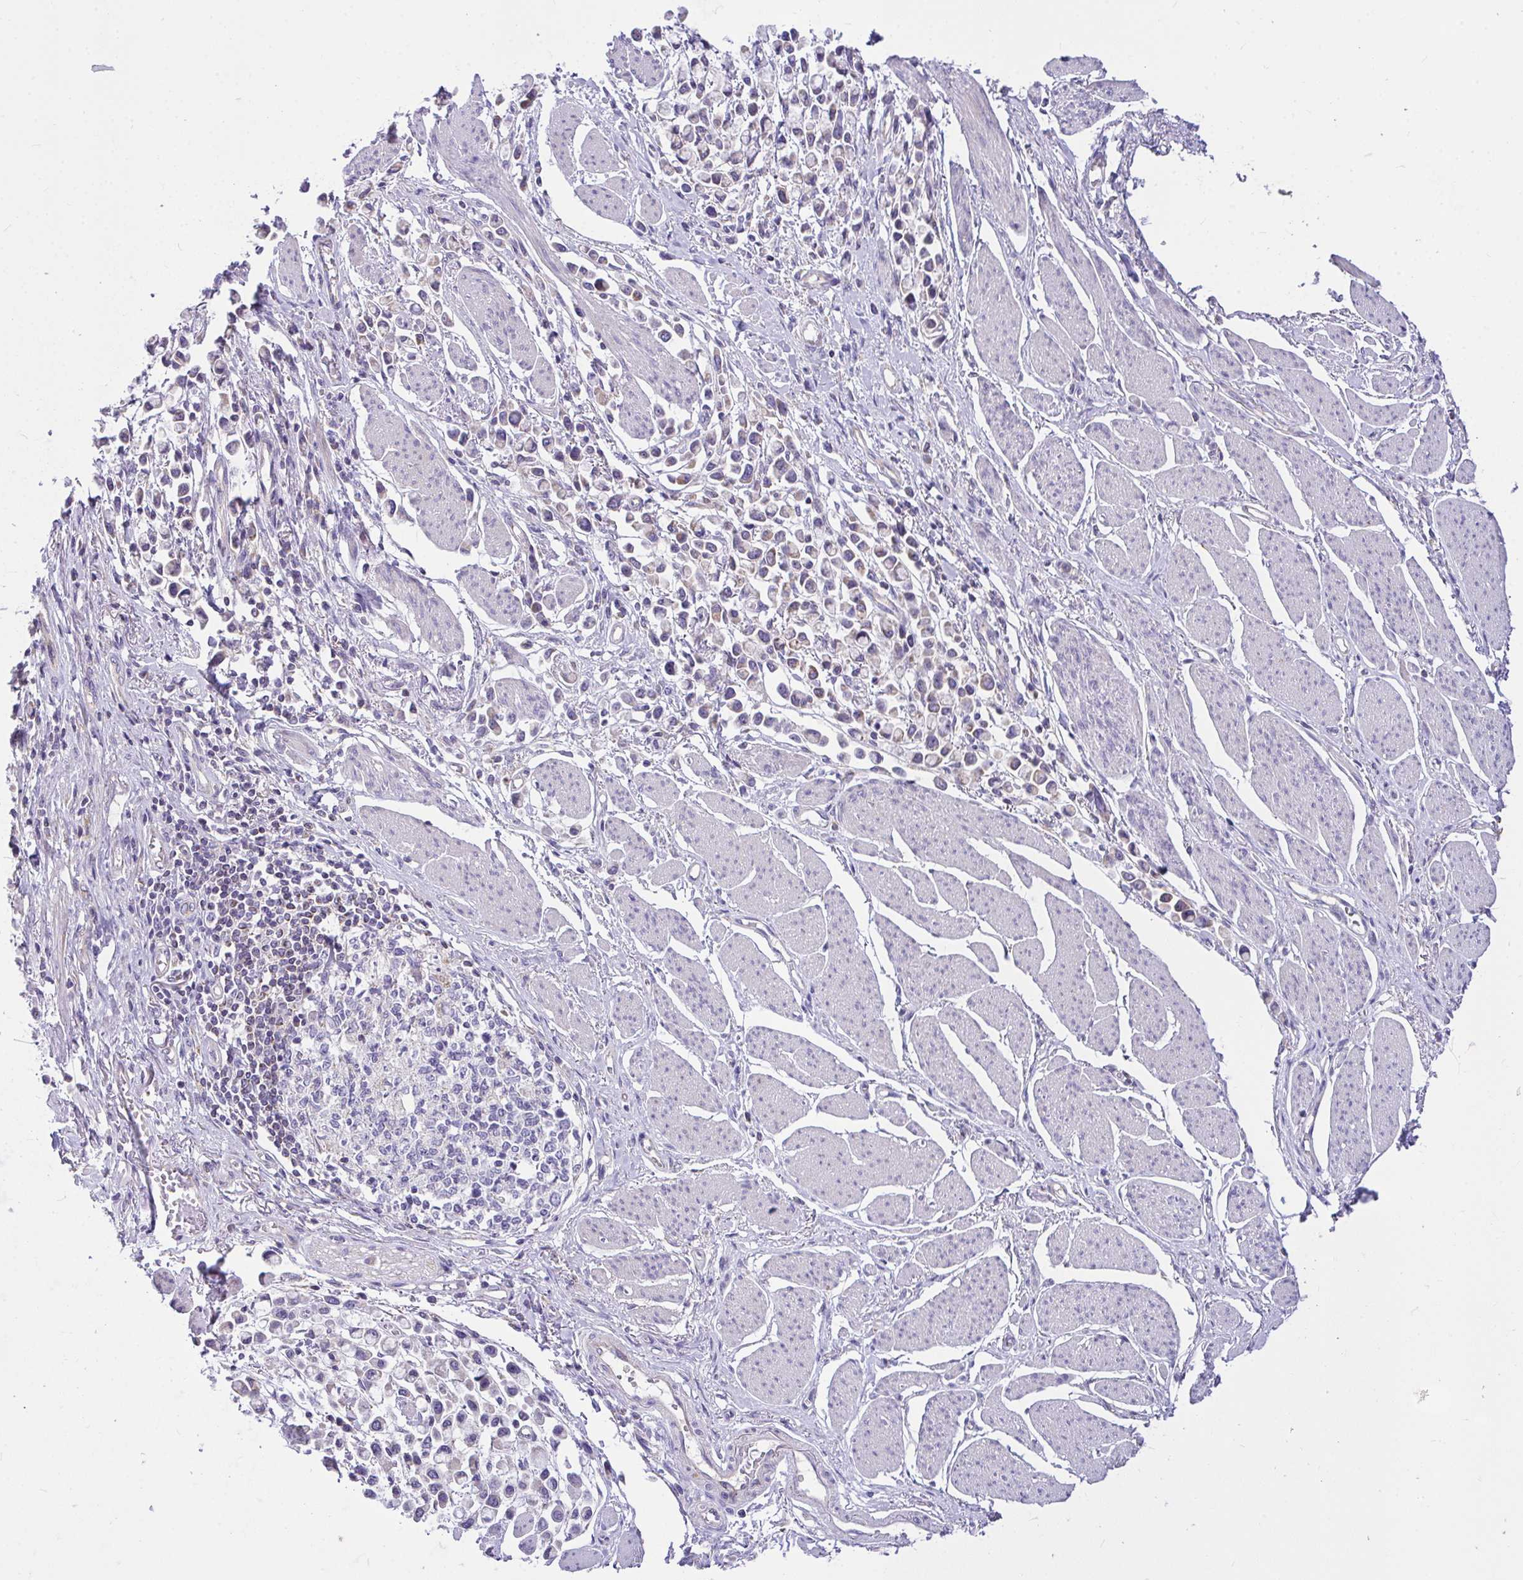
{"staining": {"intensity": "negative", "quantity": "none", "location": "none"}, "tissue": "stomach cancer", "cell_type": "Tumor cells", "image_type": "cancer", "snomed": [{"axis": "morphology", "description": "Adenocarcinoma, NOS"}, {"axis": "topography", "description": "Stomach"}], "caption": "Immunohistochemistry of stomach cancer (adenocarcinoma) displays no positivity in tumor cells.", "gene": "CEP63", "patient": {"sex": "female", "age": 81}}